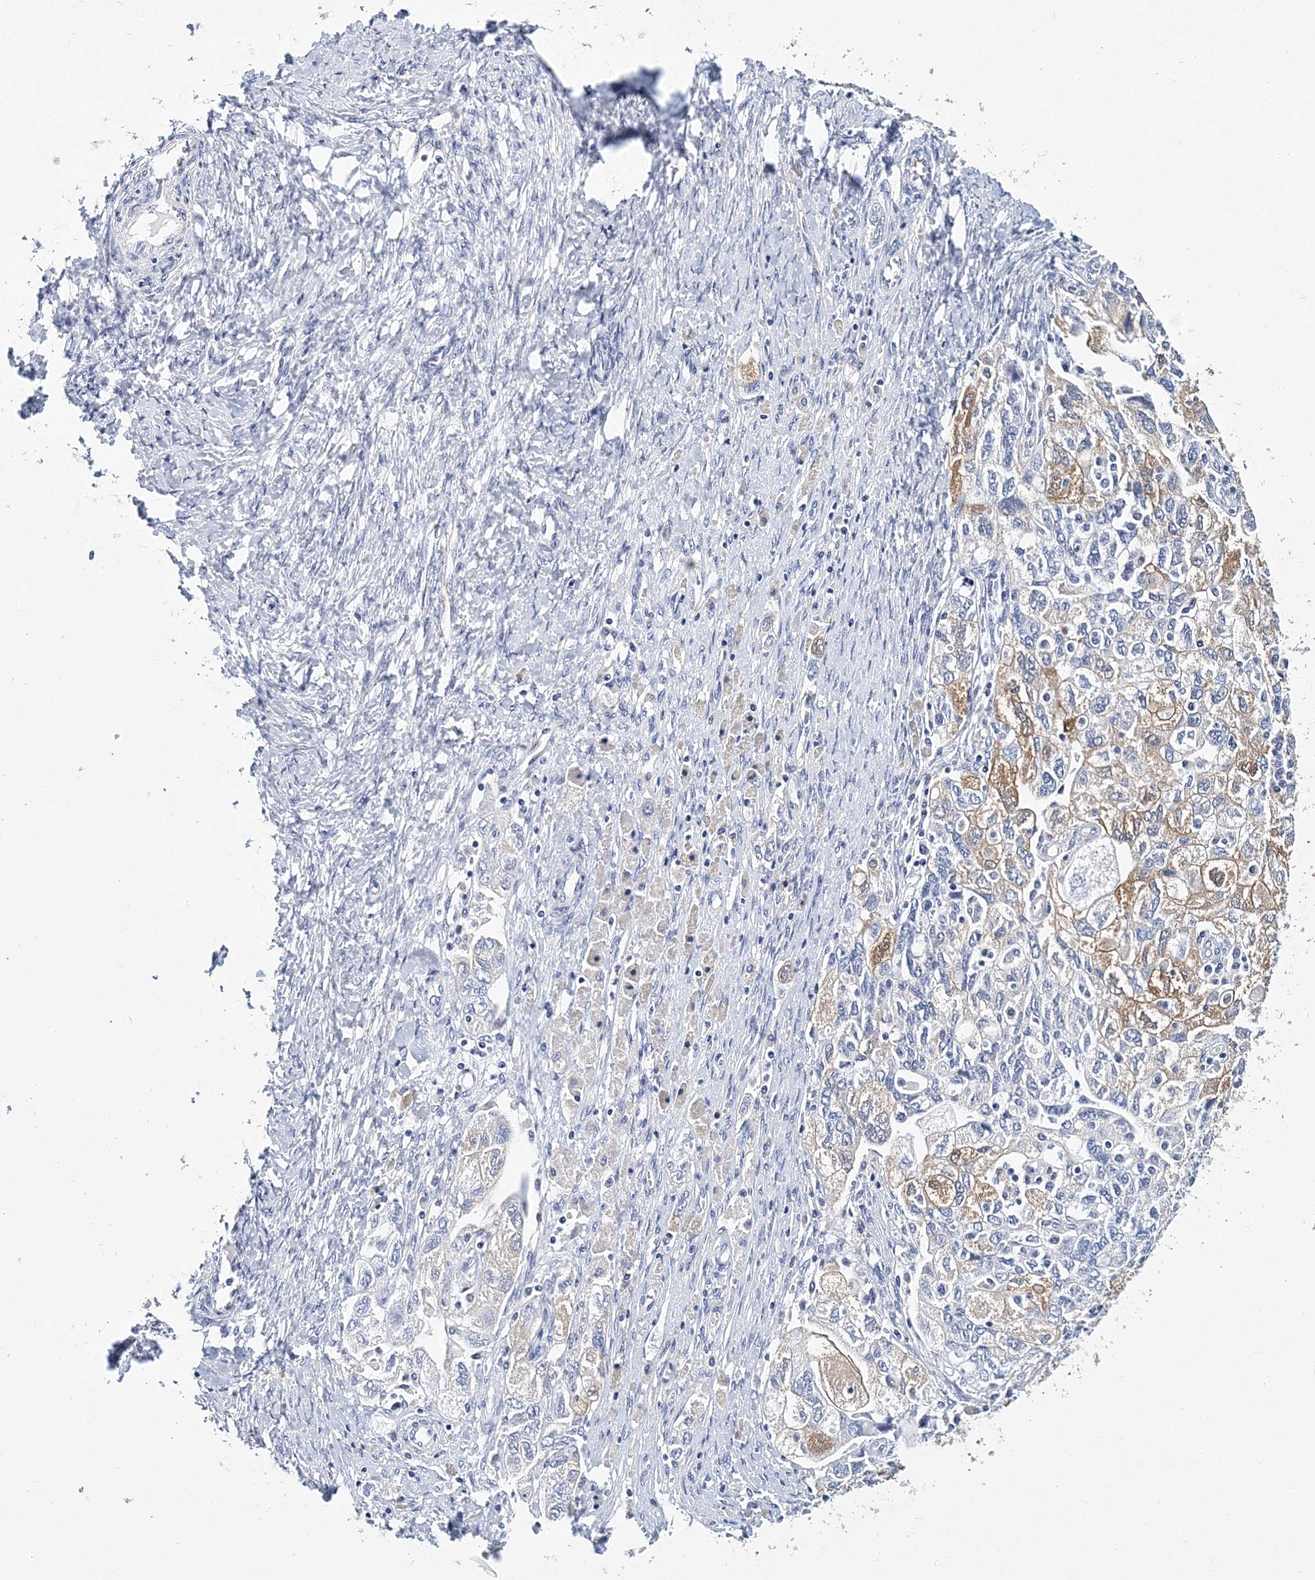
{"staining": {"intensity": "weak", "quantity": "<25%", "location": "cytoplasmic/membranous"}, "tissue": "ovarian cancer", "cell_type": "Tumor cells", "image_type": "cancer", "snomed": [{"axis": "morphology", "description": "Carcinoma, NOS"}, {"axis": "morphology", "description": "Cystadenocarcinoma, serous, NOS"}, {"axis": "topography", "description": "Ovary"}], "caption": "Histopathology image shows no significant protein positivity in tumor cells of ovarian cancer.", "gene": "ITGA2B", "patient": {"sex": "female", "age": 69}}